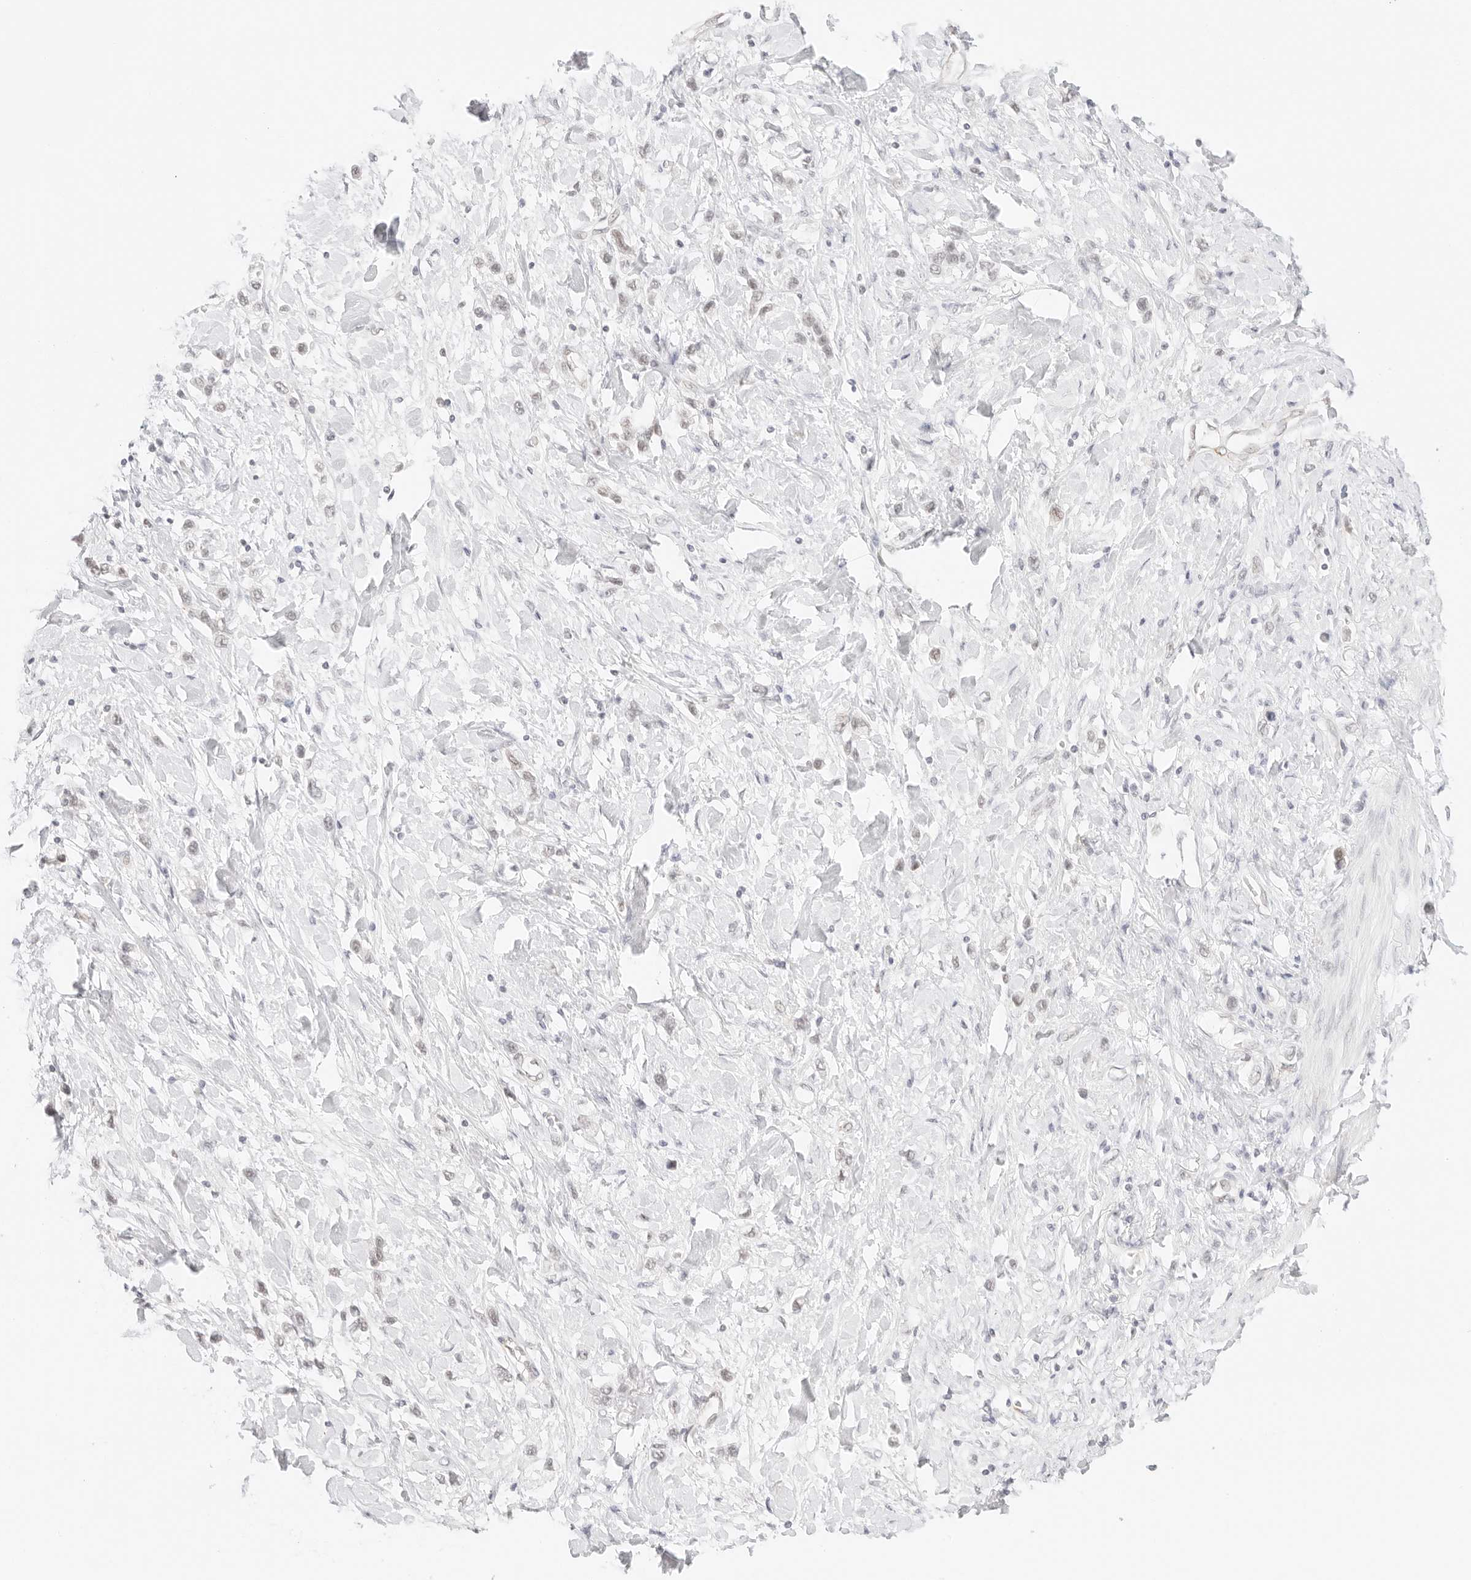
{"staining": {"intensity": "negative", "quantity": "none", "location": "none"}, "tissue": "stomach cancer", "cell_type": "Tumor cells", "image_type": "cancer", "snomed": [{"axis": "morphology", "description": "Adenocarcinoma, NOS"}, {"axis": "topography", "description": "Stomach"}], "caption": "Immunohistochemistry of human stomach cancer displays no staining in tumor cells.", "gene": "ITGA6", "patient": {"sex": "female", "age": 65}}